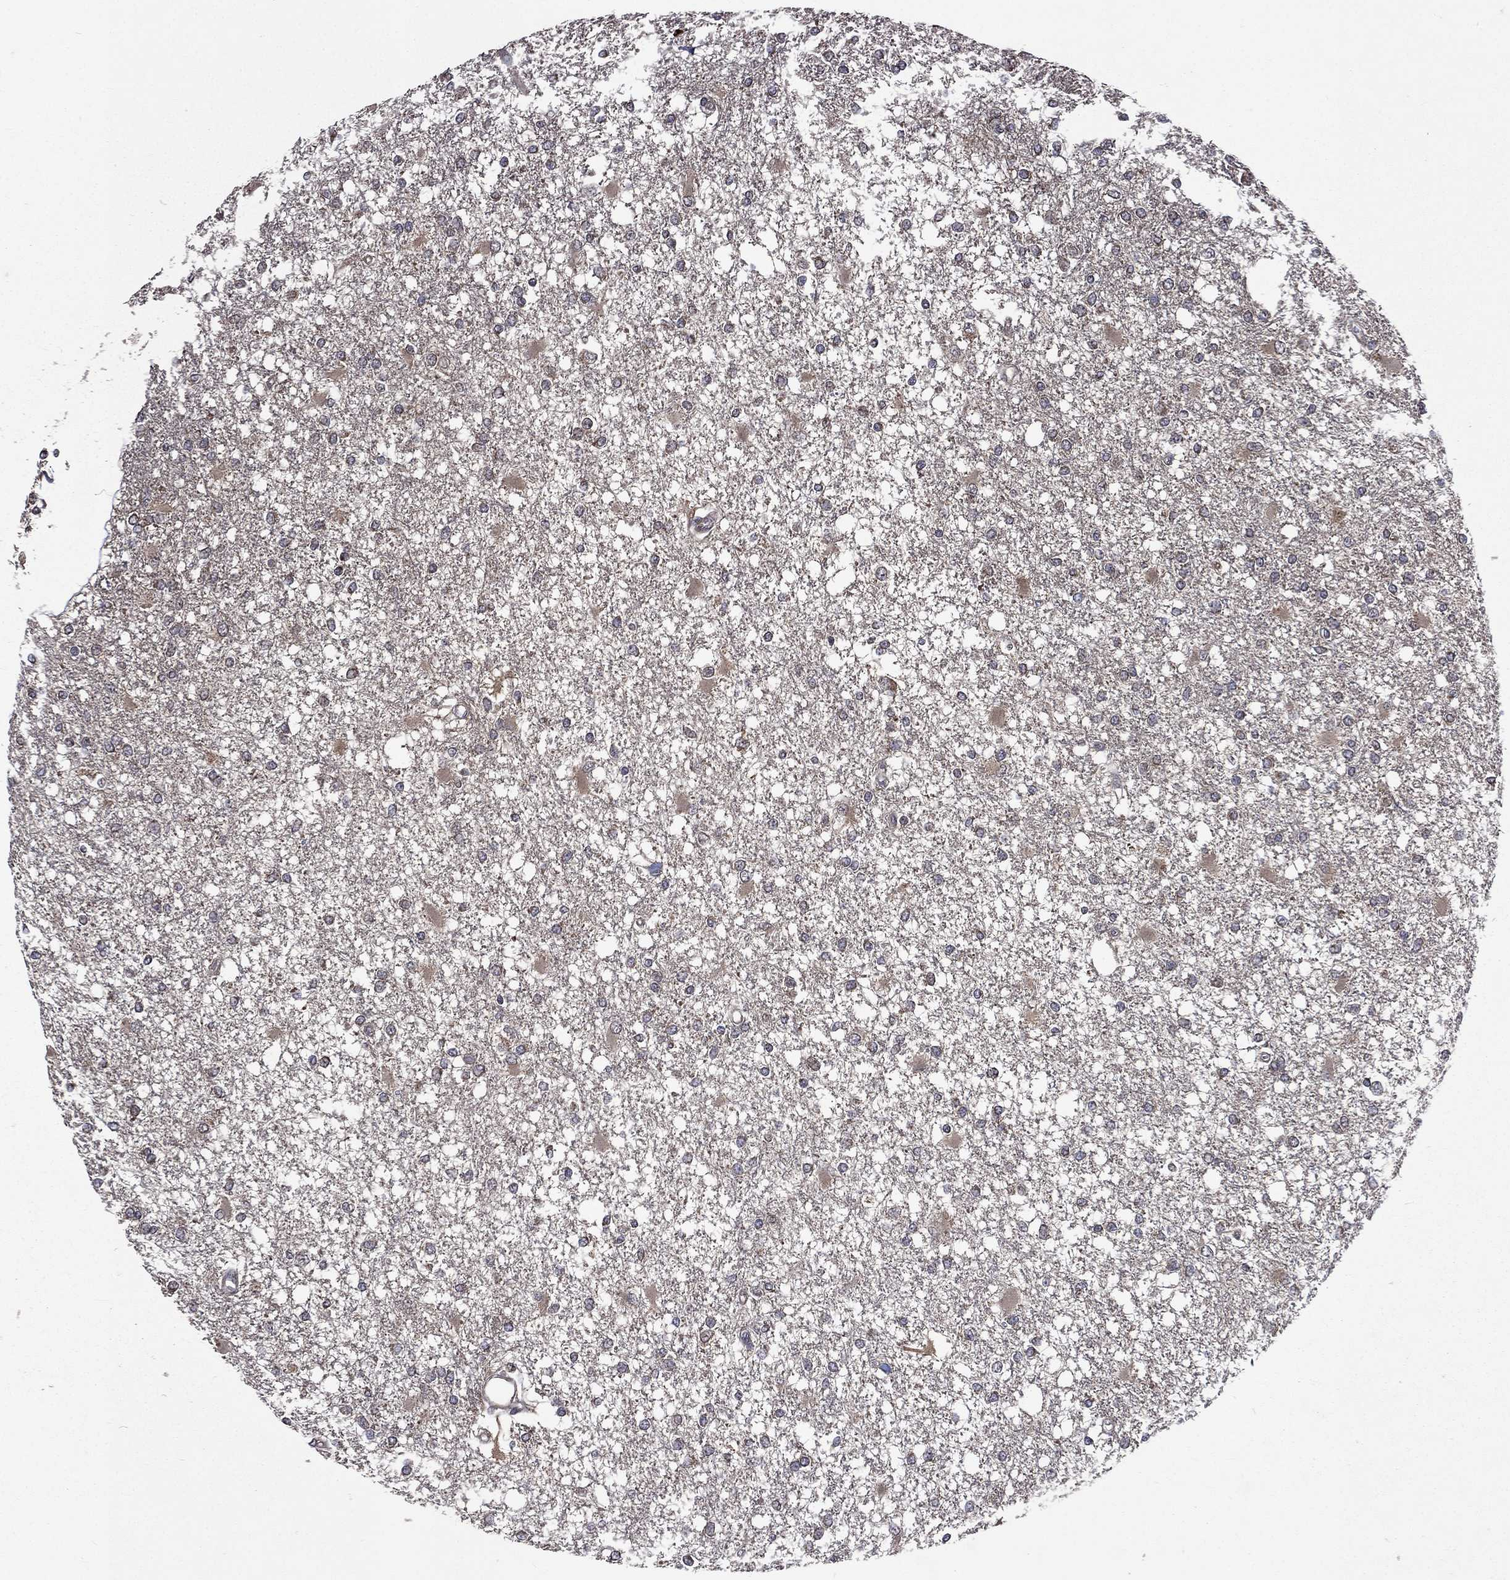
{"staining": {"intensity": "negative", "quantity": "none", "location": "none"}, "tissue": "glioma", "cell_type": "Tumor cells", "image_type": "cancer", "snomed": [{"axis": "morphology", "description": "Glioma, malignant, High grade"}, {"axis": "topography", "description": "Cerebral cortex"}], "caption": "DAB immunohistochemical staining of glioma displays no significant positivity in tumor cells.", "gene": "RAB11FIP4", "patient": {"sex": "male", "age": 79}}